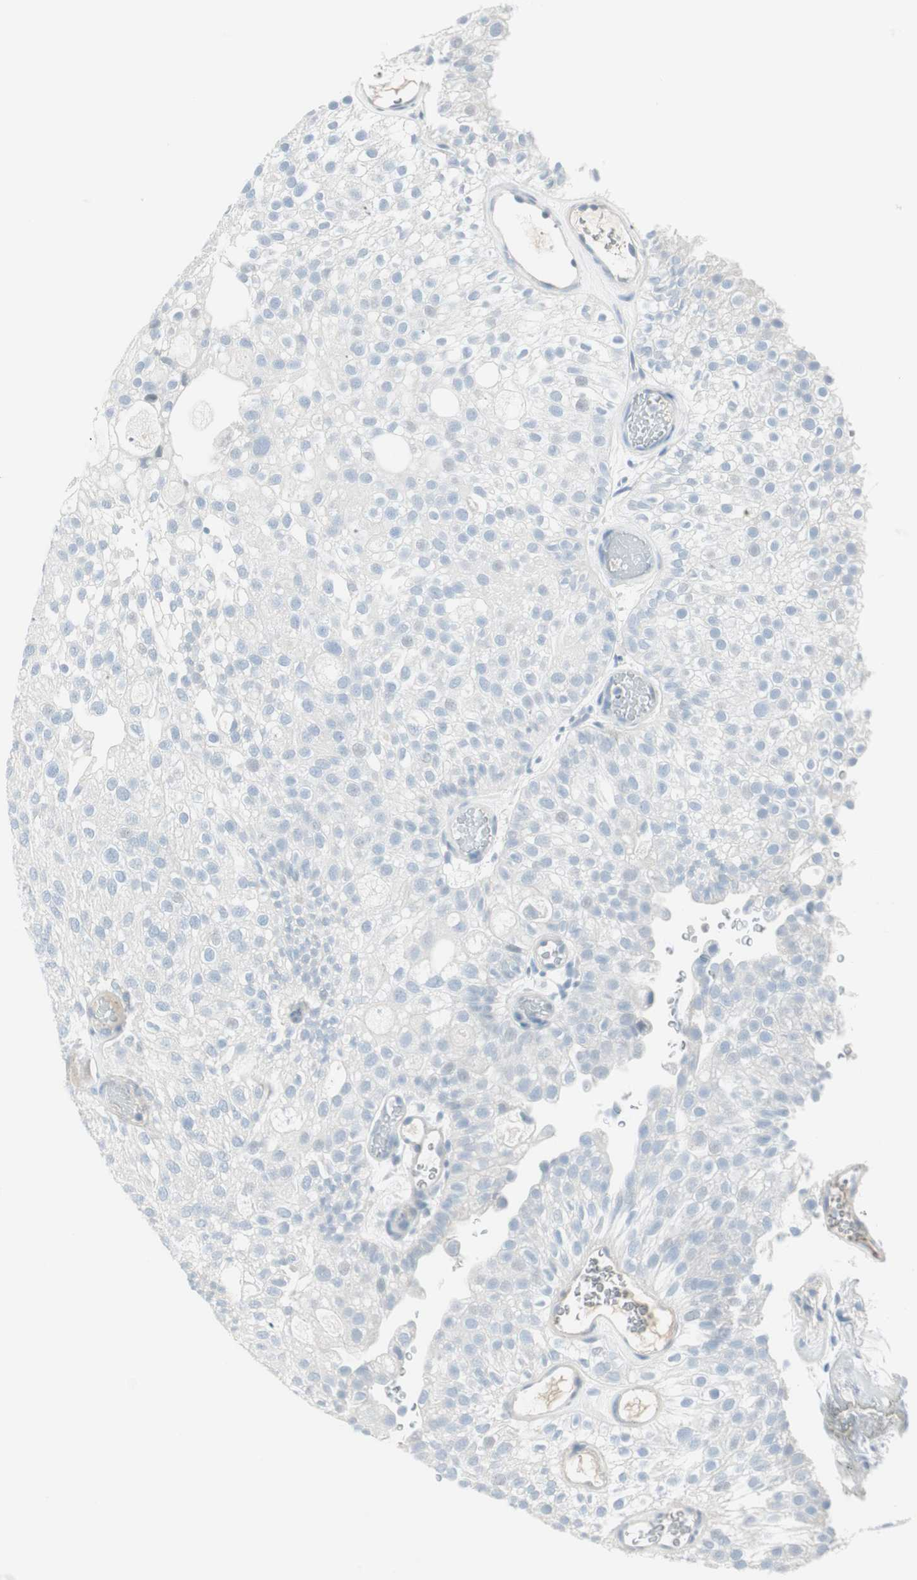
{"staining": {"intensity": "negative", "quantity": "none", "location": "none"}, "tissue": "urothelial cancer", "cell_type": "Tumor cells", "image_type": "cancer", "snomed": [{"axis": "morphology", "description": "Urothelial carcinoma, Low grade"}, {"axis": "topography", "description": "Urinary bladder"}], "caption": "High magnification brightfield microscopy of urothelial cancer stained with DAB (3,3'-diaminobenzidine) (brown) and counterstained with hematoxylin (blue): tumor cells show no significant positivity.", "gene": "ITLN2", "patient": {"sex": "male", "age": 78}}